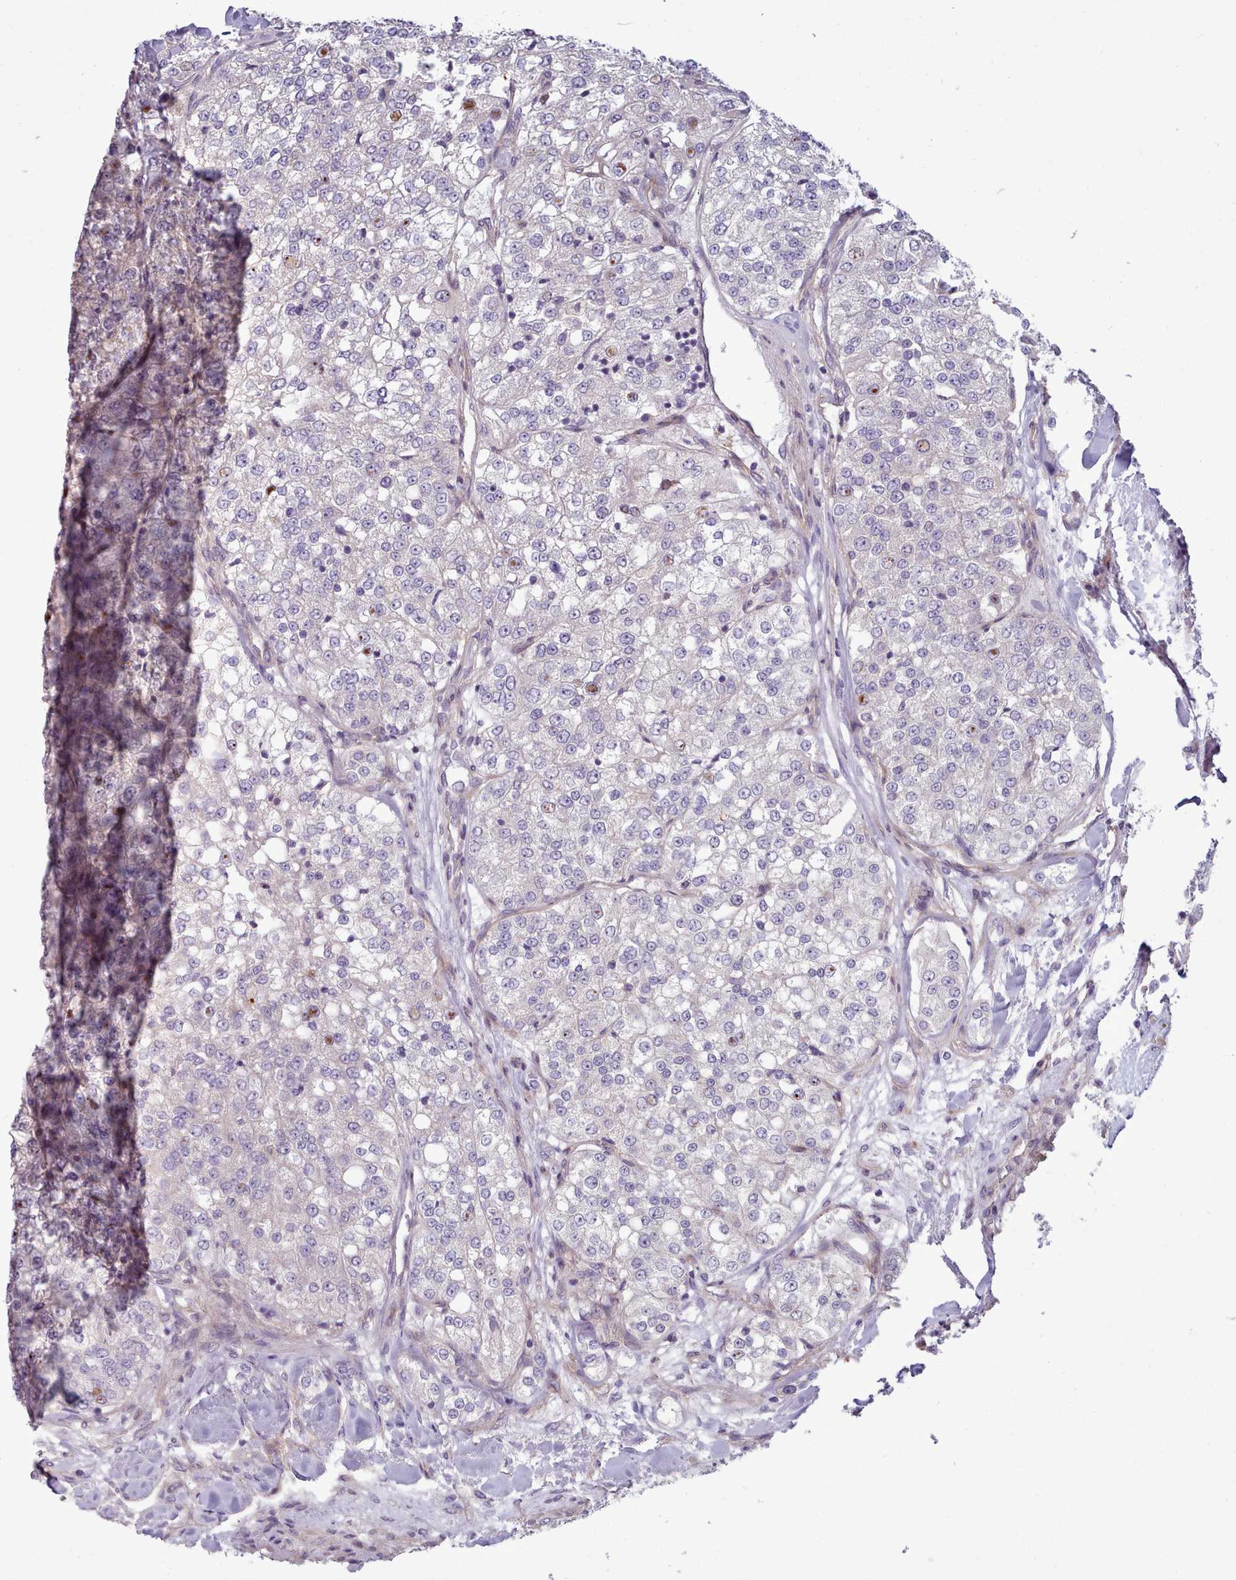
{"staining": {"intensity": "moderate", "quantity": "<25%", "location": "nuclear"}, "tissue": "renal cancer", "cell_type": "Tumor cells", "image_type": "cancer", "snomed": [{"axis": "morphology", "description": "Adenocarcinoma, NOS"}, {"axis": "topography", "description": "Kidney"}], "caption": "Protein analysis of renal cancer tissue shows moderate nuclear staining in approximately <25% of tumor cells.", "gene": "DPF1", "patient": {"sex": "female", "age": 63}}